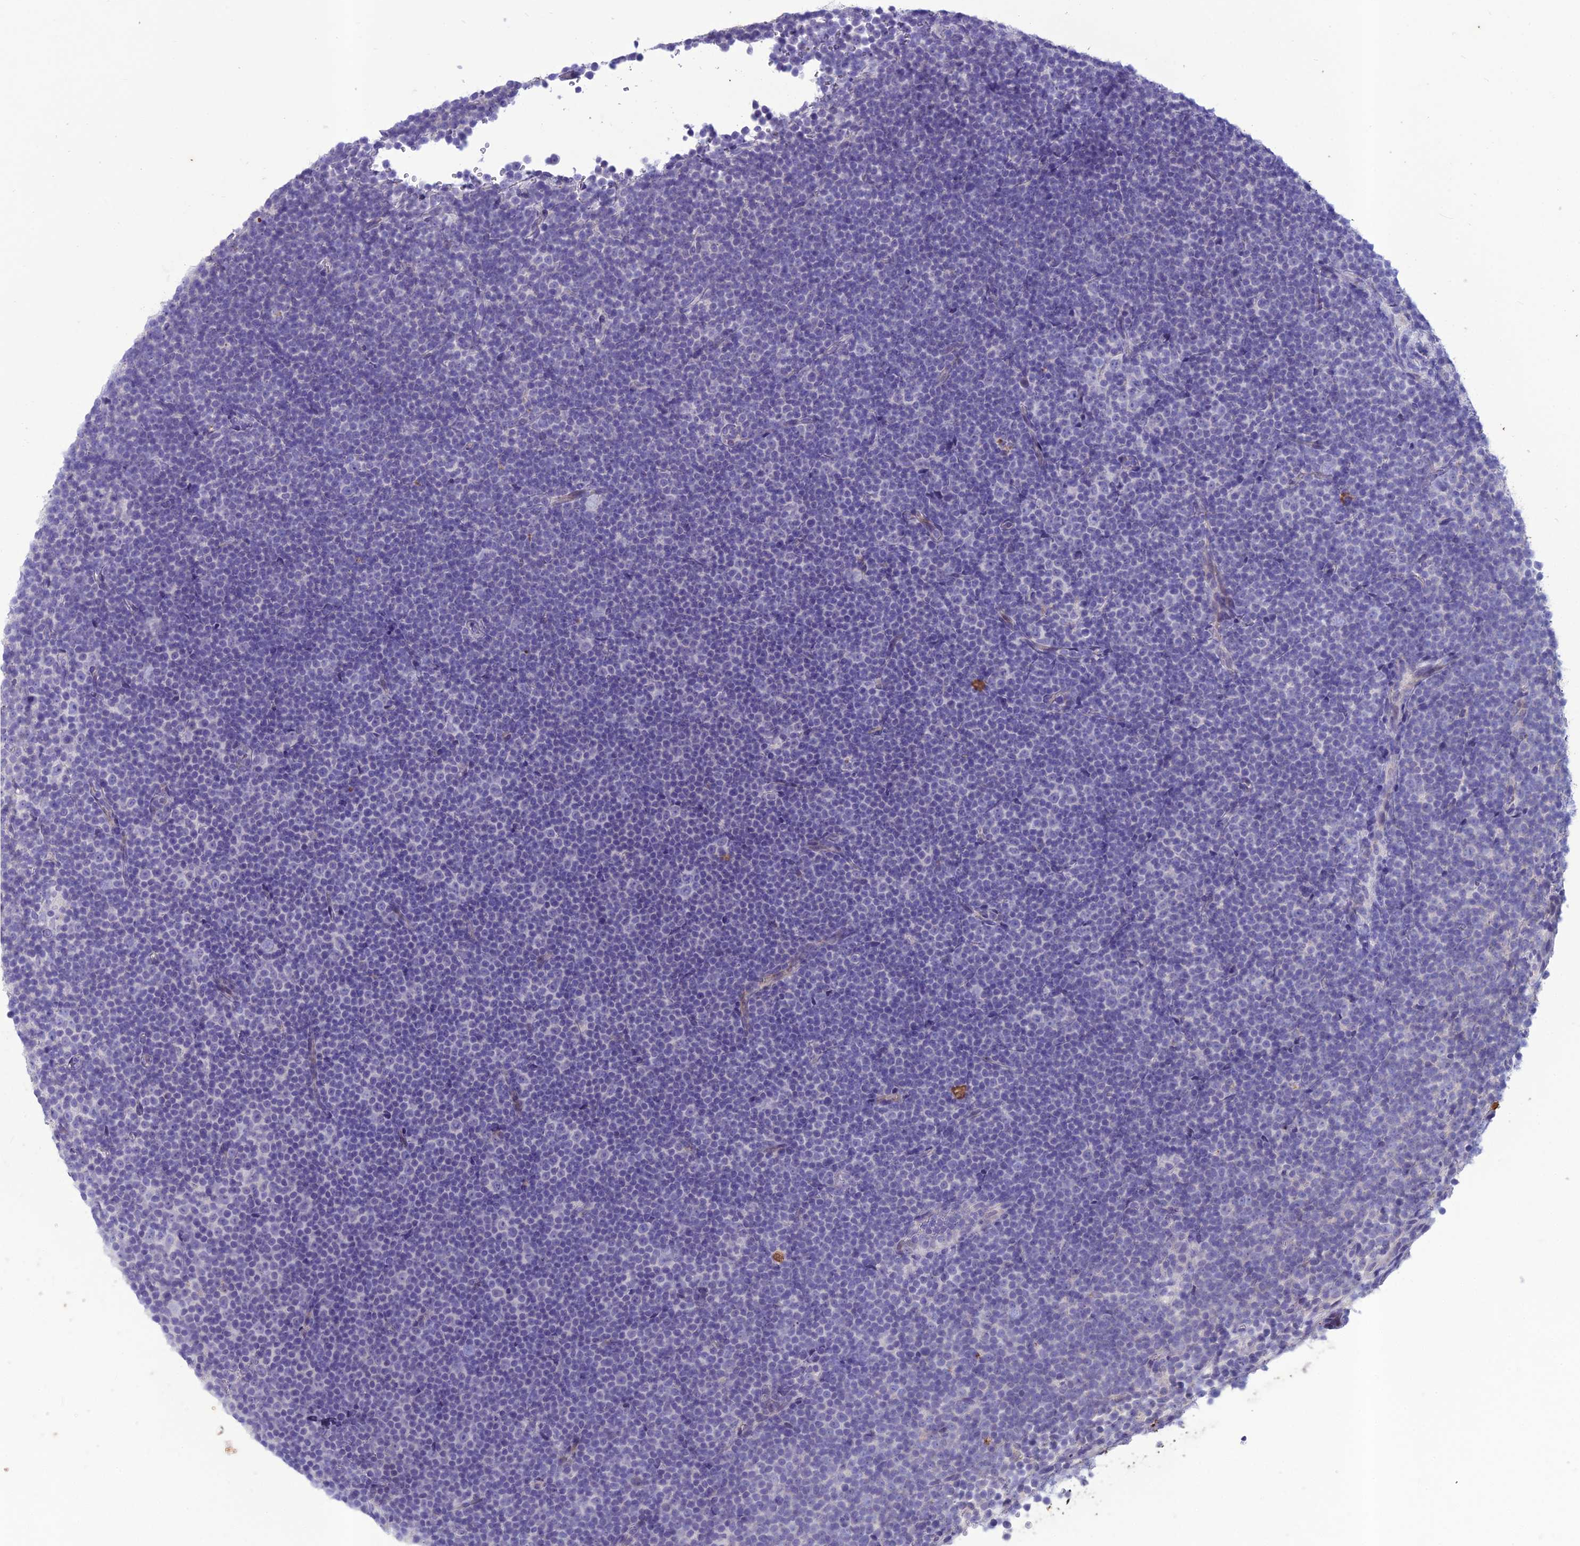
{"staining": {"intensity": "negative", "quantity": "none", "location": "none"}, "tissue": "lymphoma", "cell_type": "Tumor cells", "image_type": "cancer", "snomed": [{"axis": "morphology", "description": "Malignant lymphoma, non-Hodgkin's type, Low grade"}, {"axis": "topography", "description": "Lymph node"}], "caption": "Tumor cells show no significant staining in lymphoma.", "gene": "IFT172", "patient": {"sex": "female", "age": 67}}